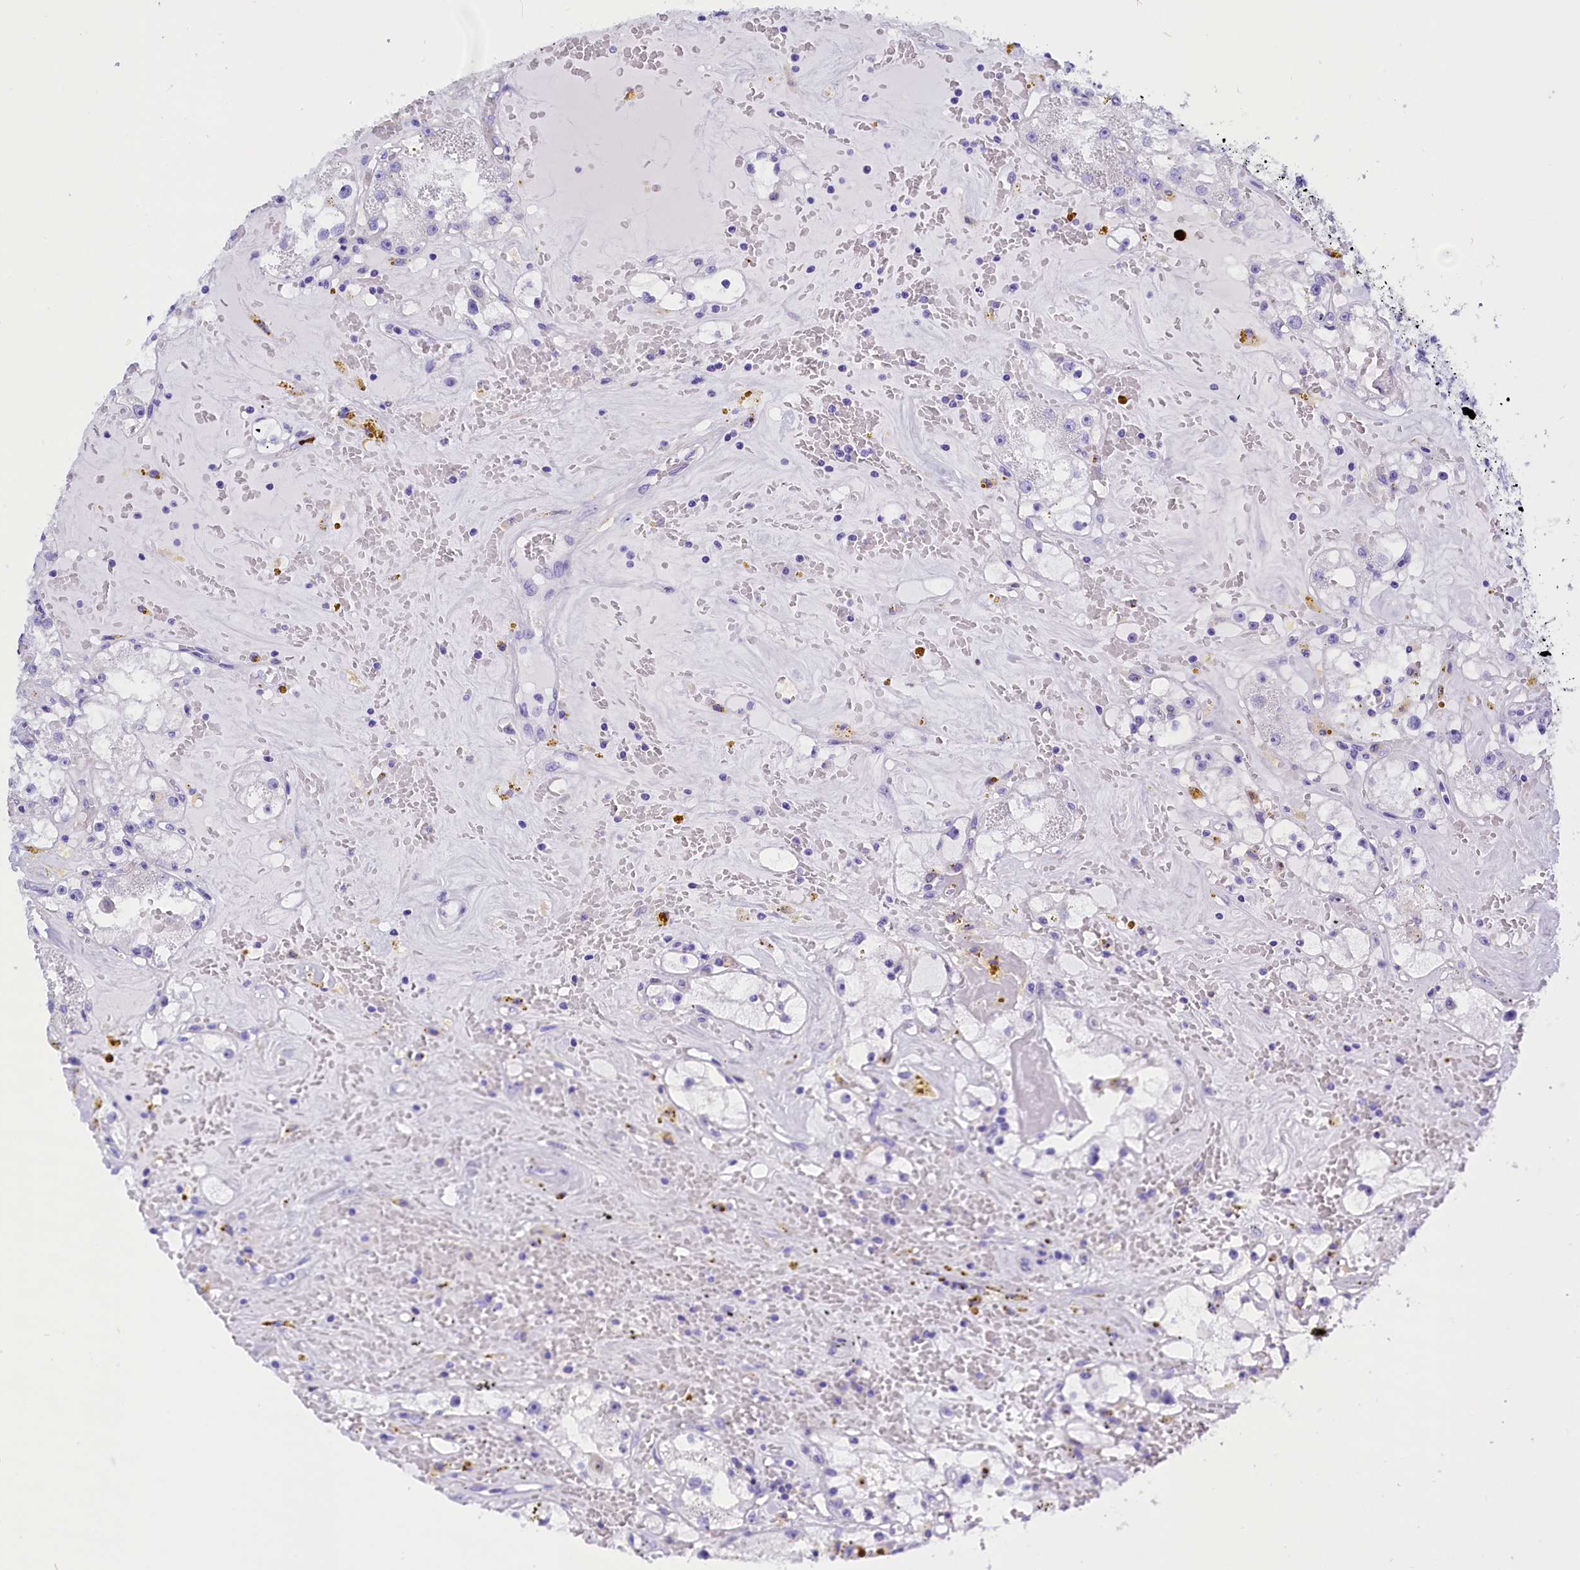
{"staining": {"intensity": "negative", "quantity": "none", "location": "none"}, "tissue": "renal cancer", "cell_type": "Tumor cells", "image_type": "cancer", "snomed": [{"axis": "morphology", "description": "Adenocarcinoma, NOS"}, {"axis": "topography", "description": "Kidney"}], "caption": "Renal adenocarcinoma was stained to show a protein in brown. There is no significant expression in tumor cells. (DAB (3,3'-diaminobenzidine) IHC with hematoxylin counter stain).", "gene": "CLC", "patient": {"sex": "male", "age": 56}}